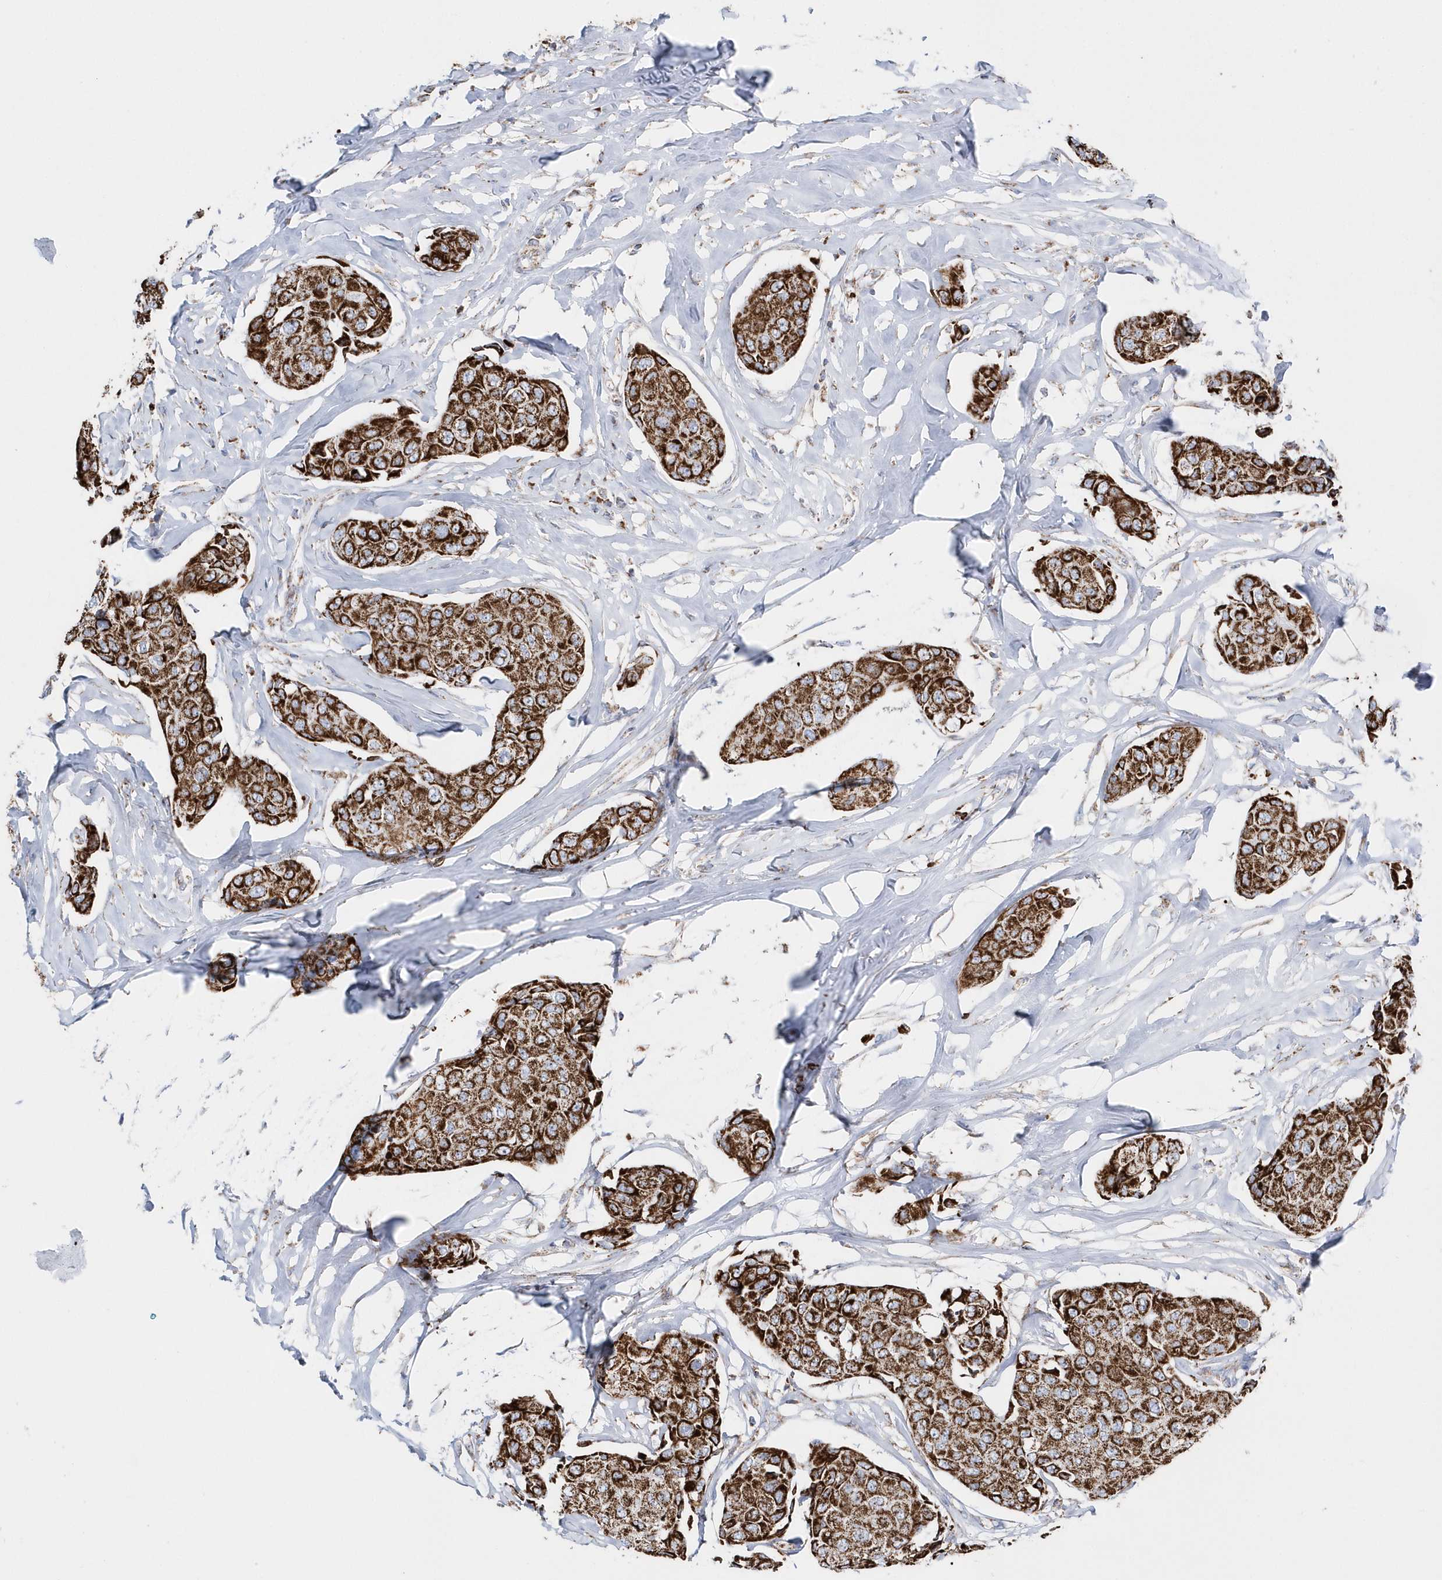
{"staining": {"intensity": "strong", "quantity": ">75%", "location": "cytoplasmic/membranous"}, "tissue": "breast cancer", "cell_type": "Tumor cells", "image_type": "cancer", "snomed": [{"axis": "morphology", "description": "Duct carcinoma"}, {"axis": "topography", "description": "Breast"}], "caption": "There is high levels of strong cytoplasmic/membranous staining in tumor cells of breast invasive ductal carcinoma, as demonstrated by immunohistochemical staining (brown color).", "gene": "TMCO6", "patient": {"sex": "female", "age": 80}}